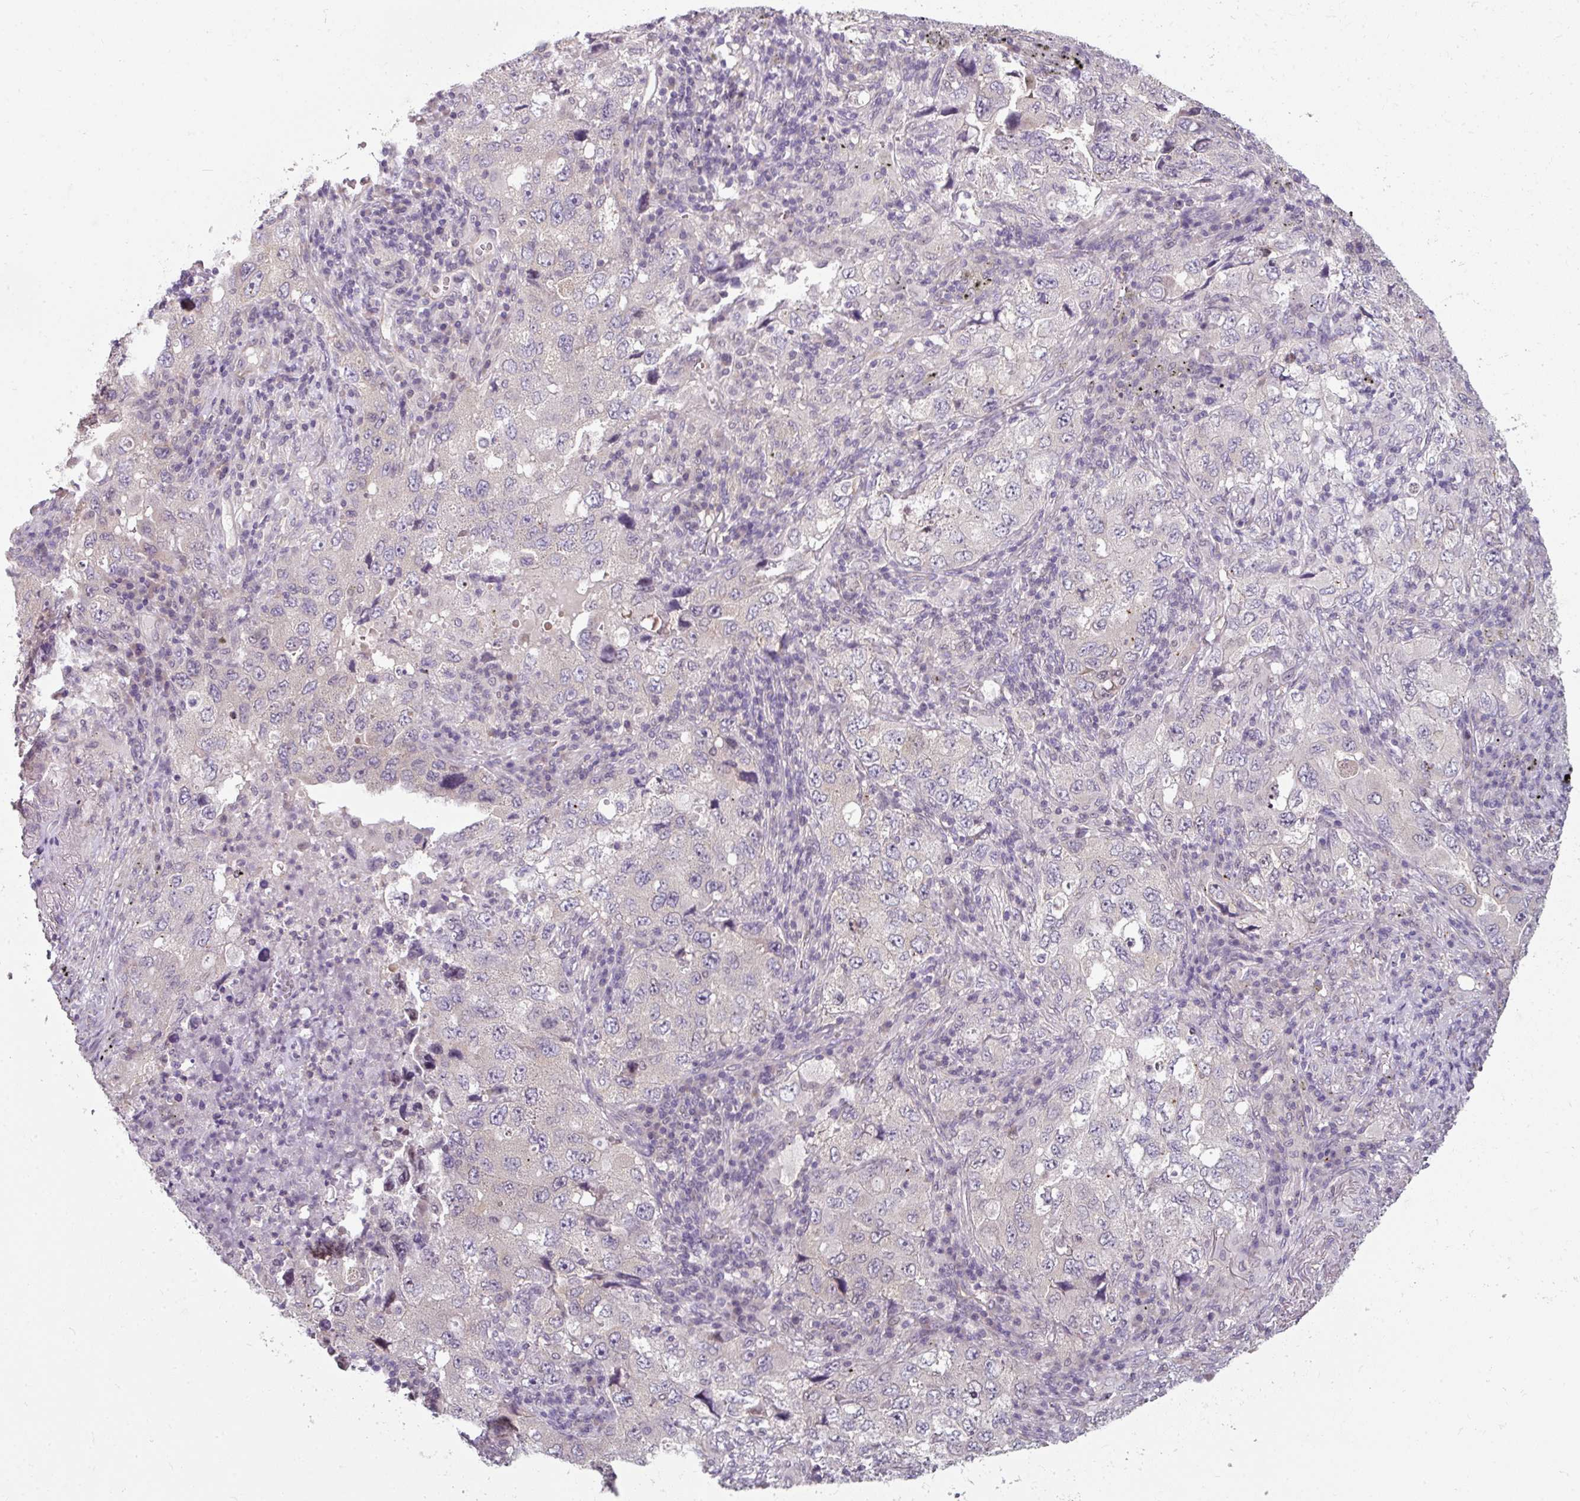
{"staining": {"intensity": "negative", "quantity": "none", "location": "none"}, "tissue": "lung cancer", "cell_type": "Tumor cells", "image_type": "cancer", "snomed": [{"axis": "morphology", "description": "Adenocarcinoma, NOS"}, {"axis": "topography", "description": "Lung"}], "caption": "Tumor cells show no significant protein positivity in lung cancer (adenocarcinoma). (DAB immunohistochemistry visualized using brightfield microscopy, high magnification).", "gene": "C19orf33", "patient": {"sex": "female", "age": 57}}